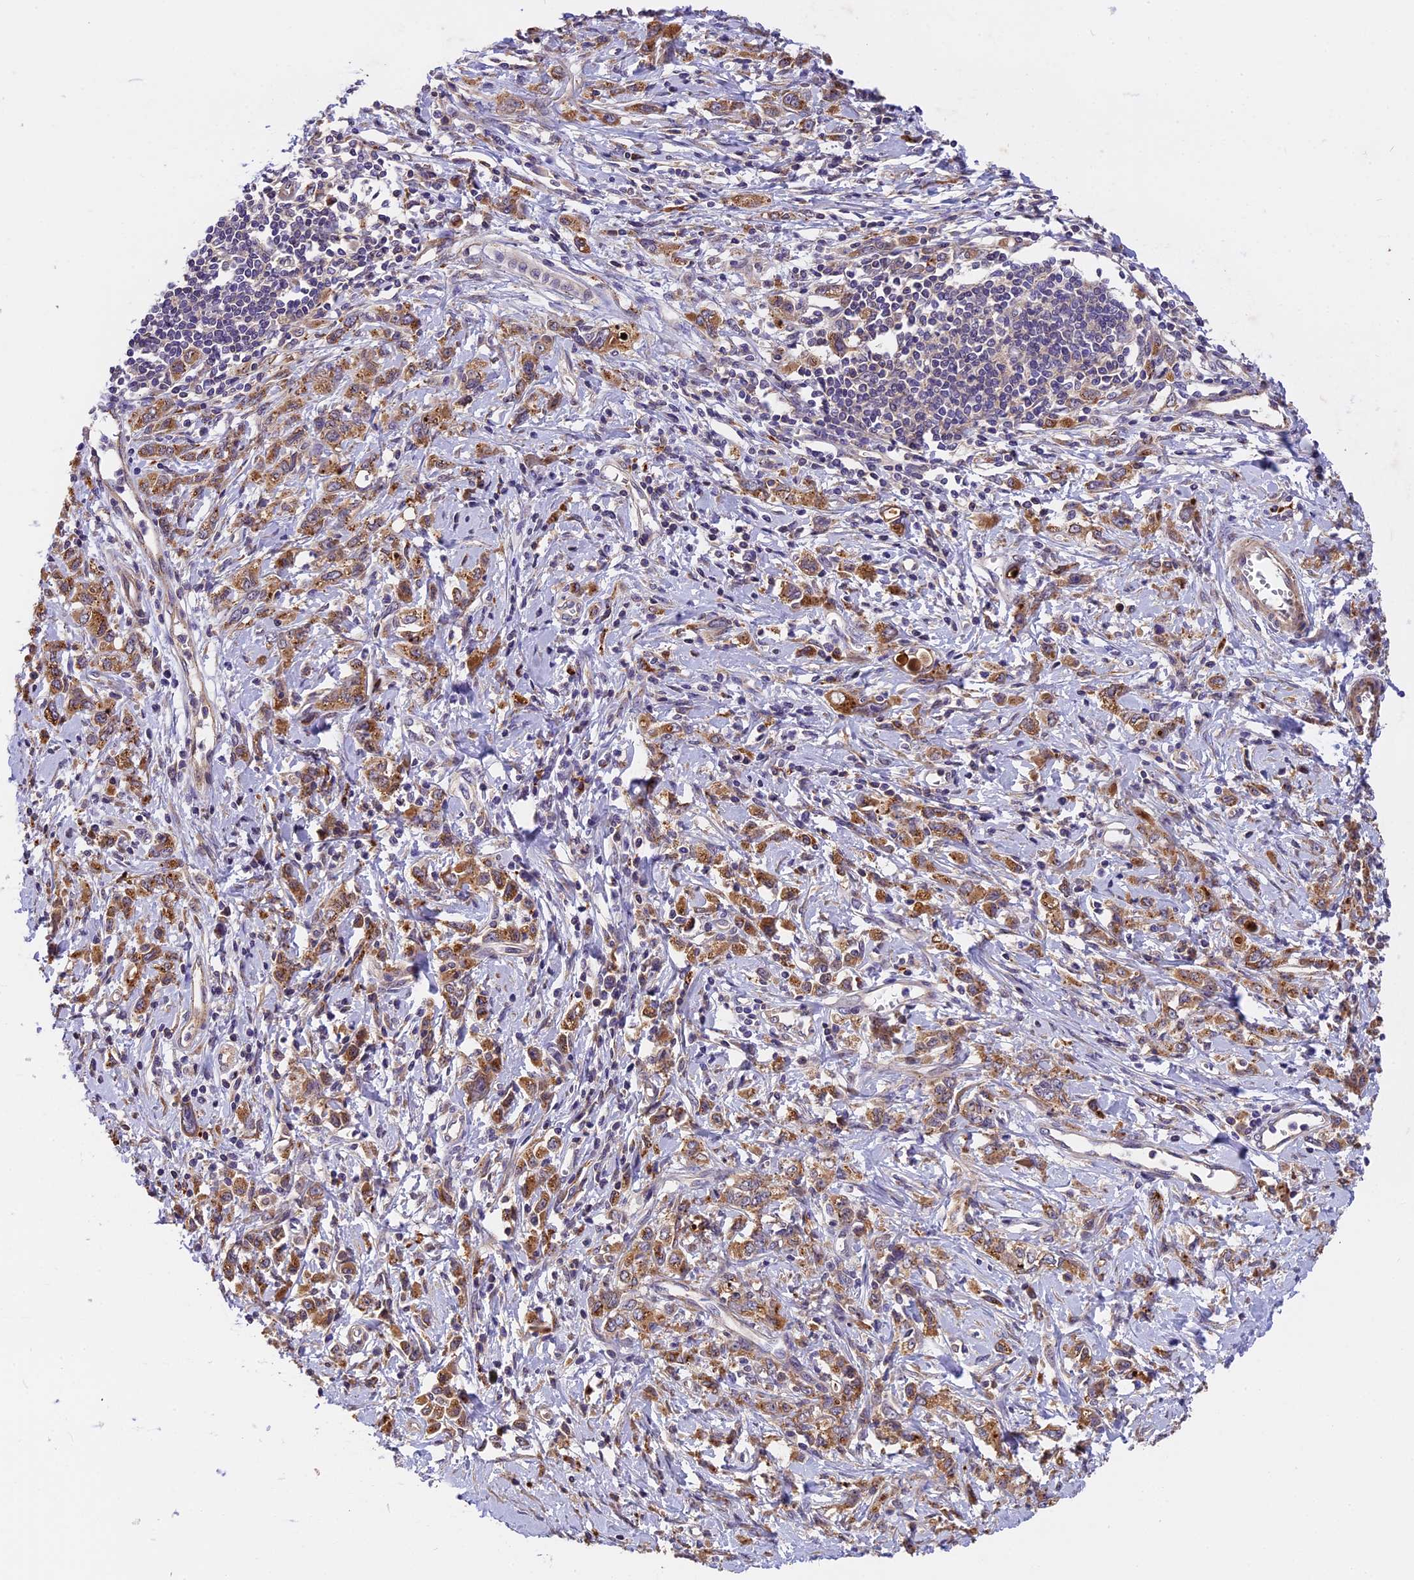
{"staining": {"intensity": "moderate", "quantity": ">75%", "location": "cytoplasmic/membranous"}, "tissue": "stomach cancer", "cell_type": "Tumor cells", "image_type": "cancer", "snomed": [{"axis": "morphology", "description": "Adenocarcinoma, NOS"}, {"axis": "topography", "description": "Stomach"}], "caption": "High-magnification brightfield microscopy of stomach cancer stained with DAB (brown) and counterstained with hematoxylin (blue). tumor cells exhibit moderate cytoplasmic/membranous positivity is present in about>75% of cells.", "gene": "COPE", "patient": {"sex": "female", "age": 76}}